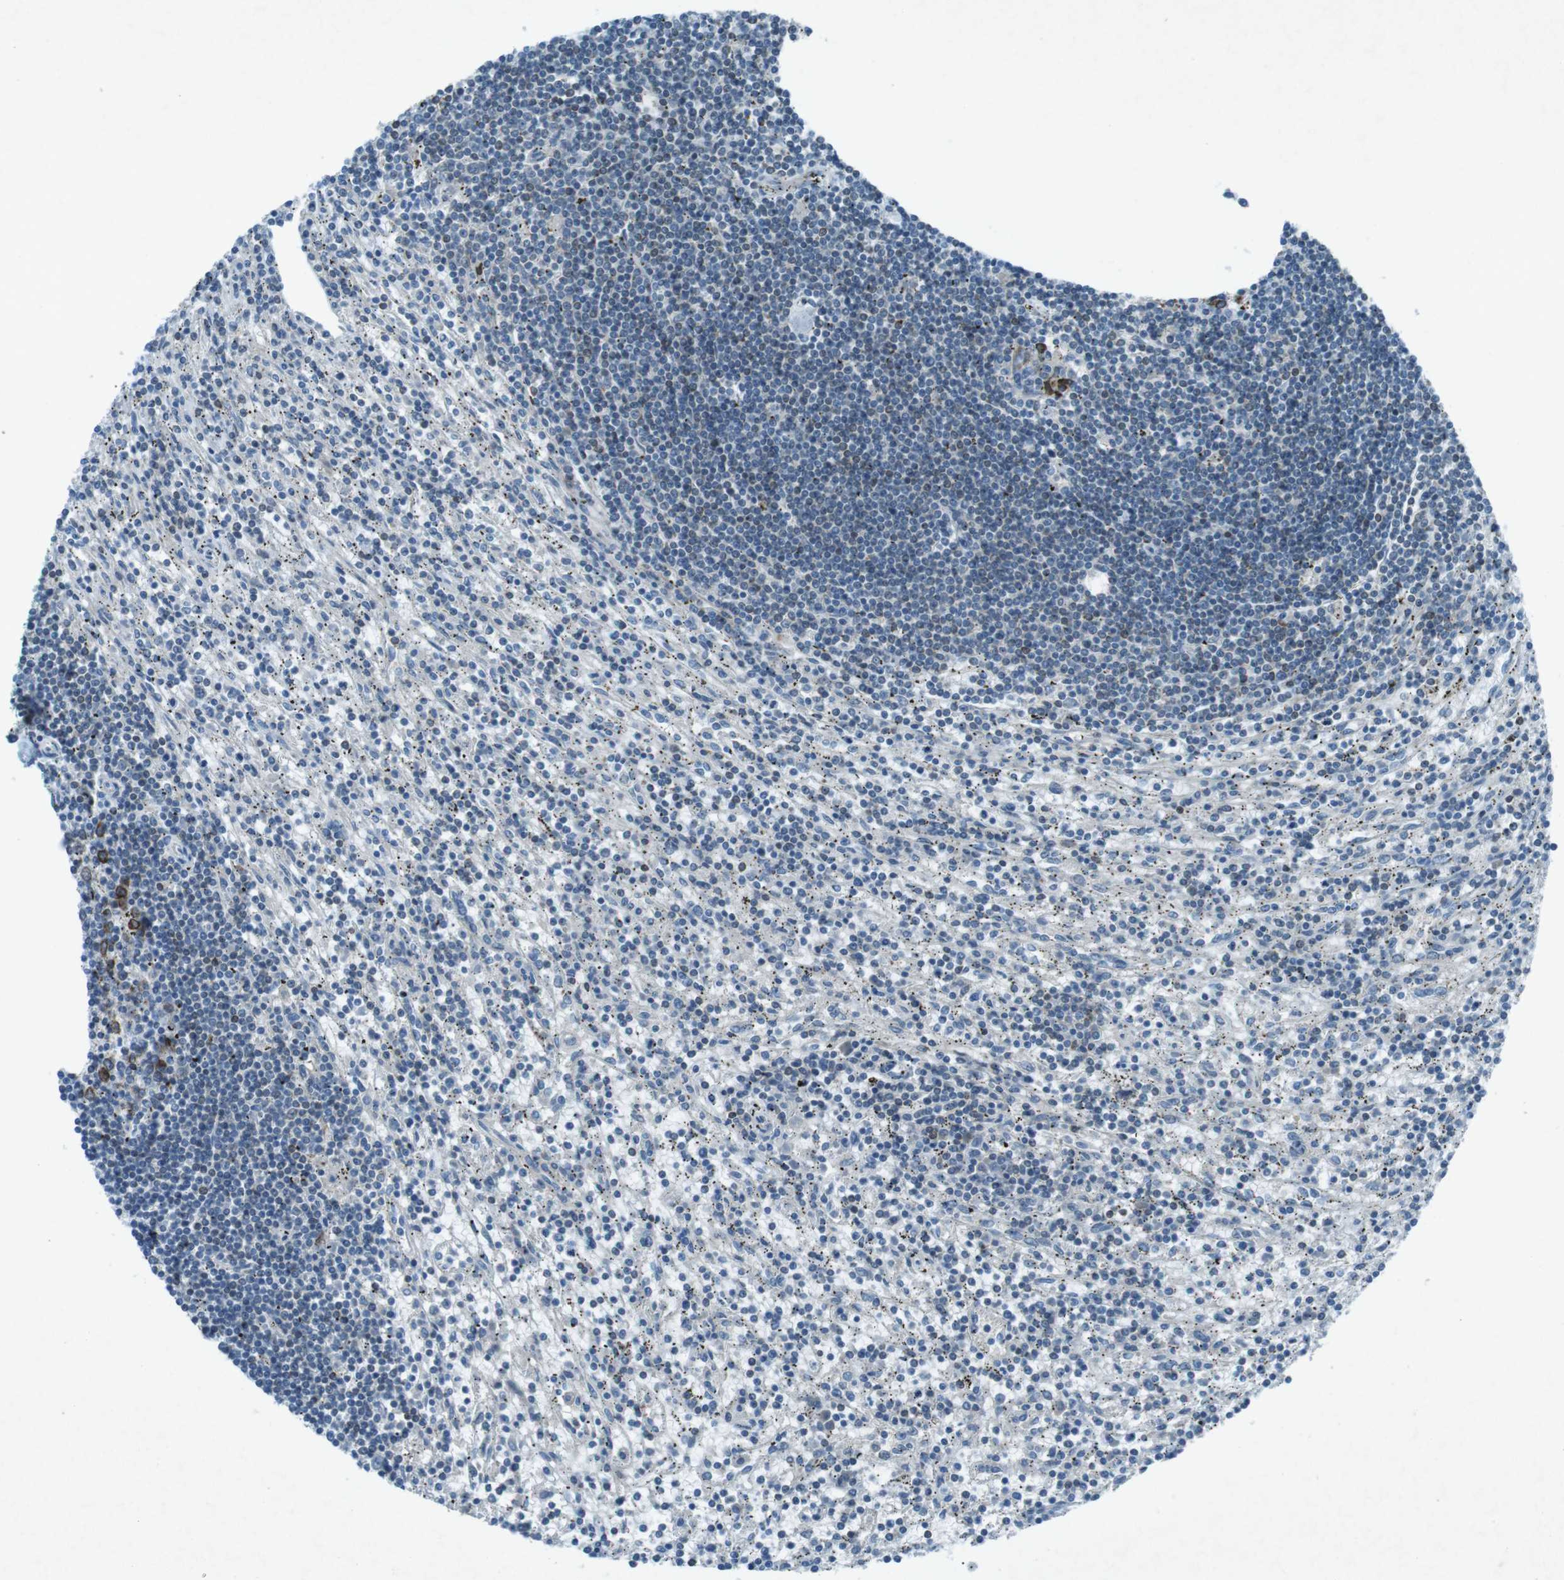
{"staining": {"intensity": "negative", "quantity": "none", "location": "none"}, "tissue": "lymphoma", "cell_type": "Tumor cells", "image_type": "cancer", "snomed": [{"axis": "morphology", "description": "Malignant lymphoma, non-Hodgkin's type, Low grade"}, {"axis": "topography", "description": "Spleen"}], "caption": "This is a photomicrograph of IHC staining of malignant lymphoma, non-Hodgkin's type (low-grade), which shows no positivity in tumor cells.", "gene": "FCRLA", "patient": {"sex": "male", "age": 76}}